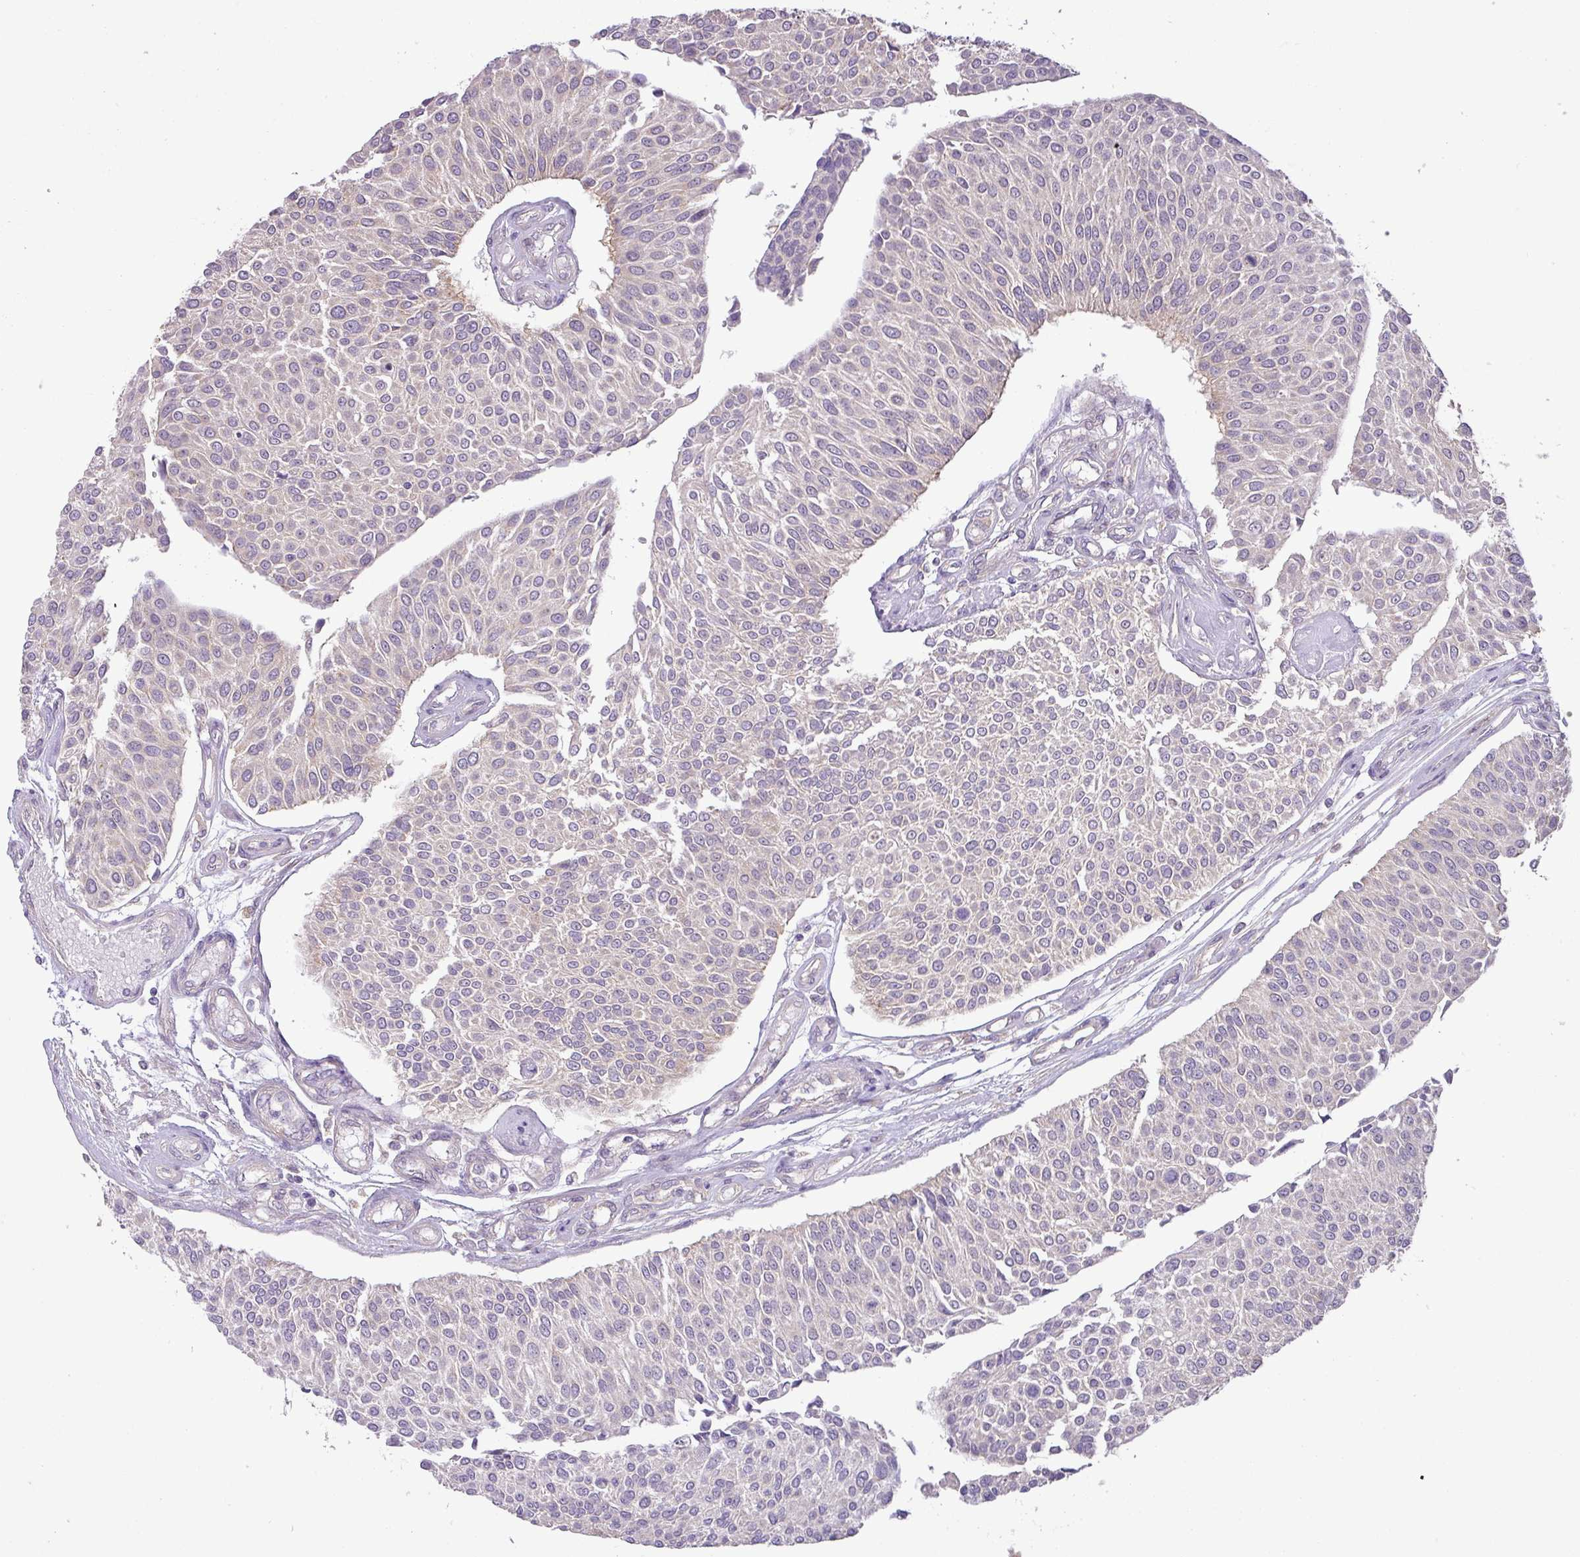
{"staining": {"intensity": "negative", "quantity": "none", "location": "none"}, "tissue": "urothelial cancer", "cell_type": "Tumor cells", "image_type": "cancer", "snomed": [{"axis": "morphology", "description": "Urothelial carcinoma, NOS"}, {"axis": "topography", "description": "Urinary bladder"}], "caption": "High magnification brightfield microscopy of transitional cell carcinoma stained with DAB (3,3'-diaminobenzidine) (brown) and counterstained with hematoxylin (blue): tumor cells show no significant positivity.", "gene": "GALNT12", "patient": {"sex": "male", "age": 55}}